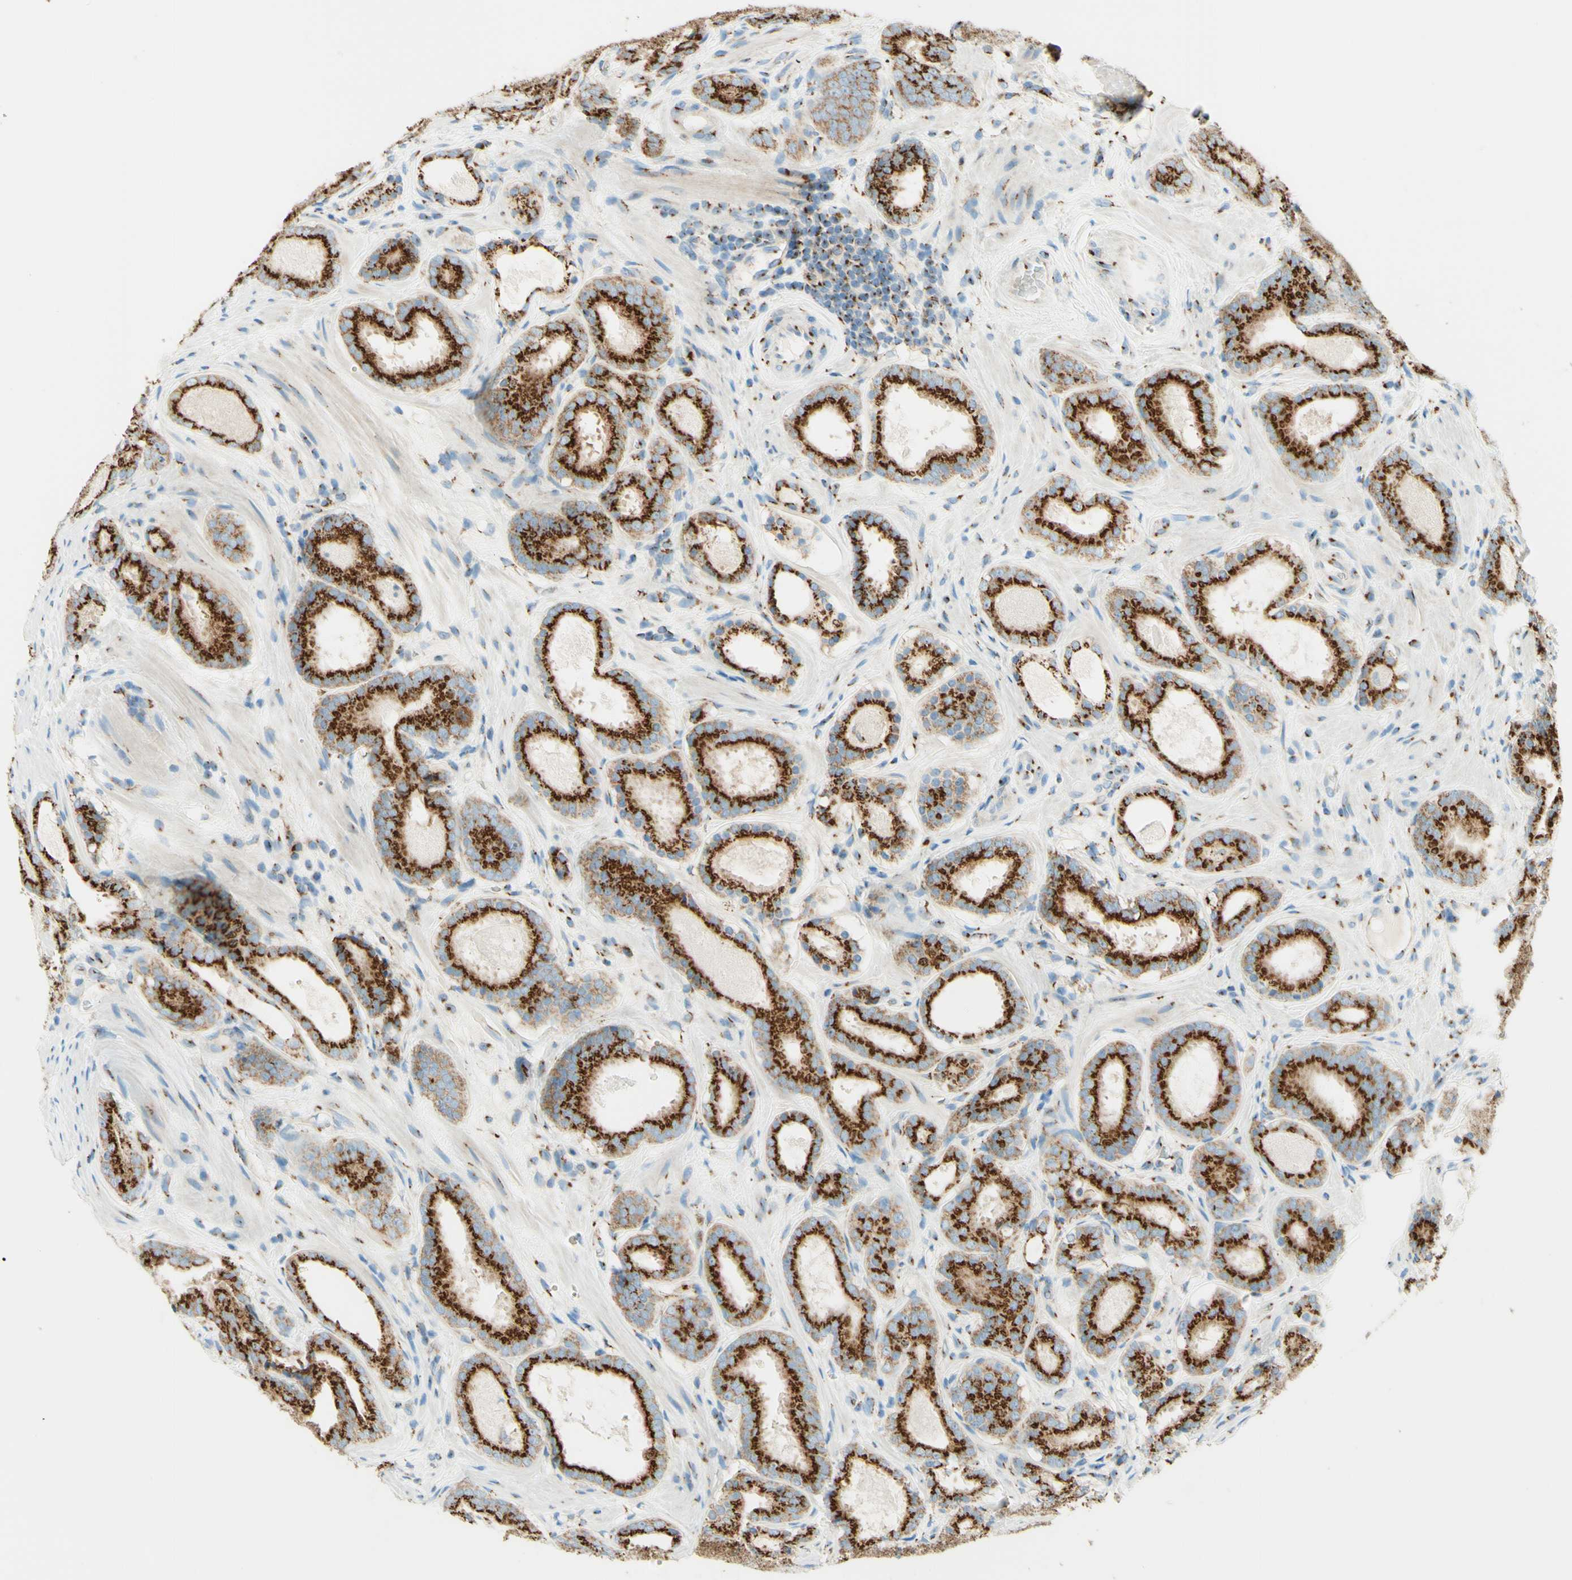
{"staining": {"intensity": "strong", "quantity": ">75%", "location": "cytoplasmic/membranous"}, "tissue": "prostate cancer", "cell_type": "Tumor cells", "image_type": "cancer", "snomed": [{"axis": "morphology", "description": "Adenocarcinoma, Low grade"}, {"axis": "topography", "description": "Prostate"}], "caption": "The immunohistochemical stain shows strong cytoplasmic/membranous staining in tumor cells of prostate adenocarcinoma (low-grade) tissue. (DAB = brown stain, brightfield microscopy at high magnification).", "gene": "GOLGB1", "patient": {"sex": "male", "age": 69}}